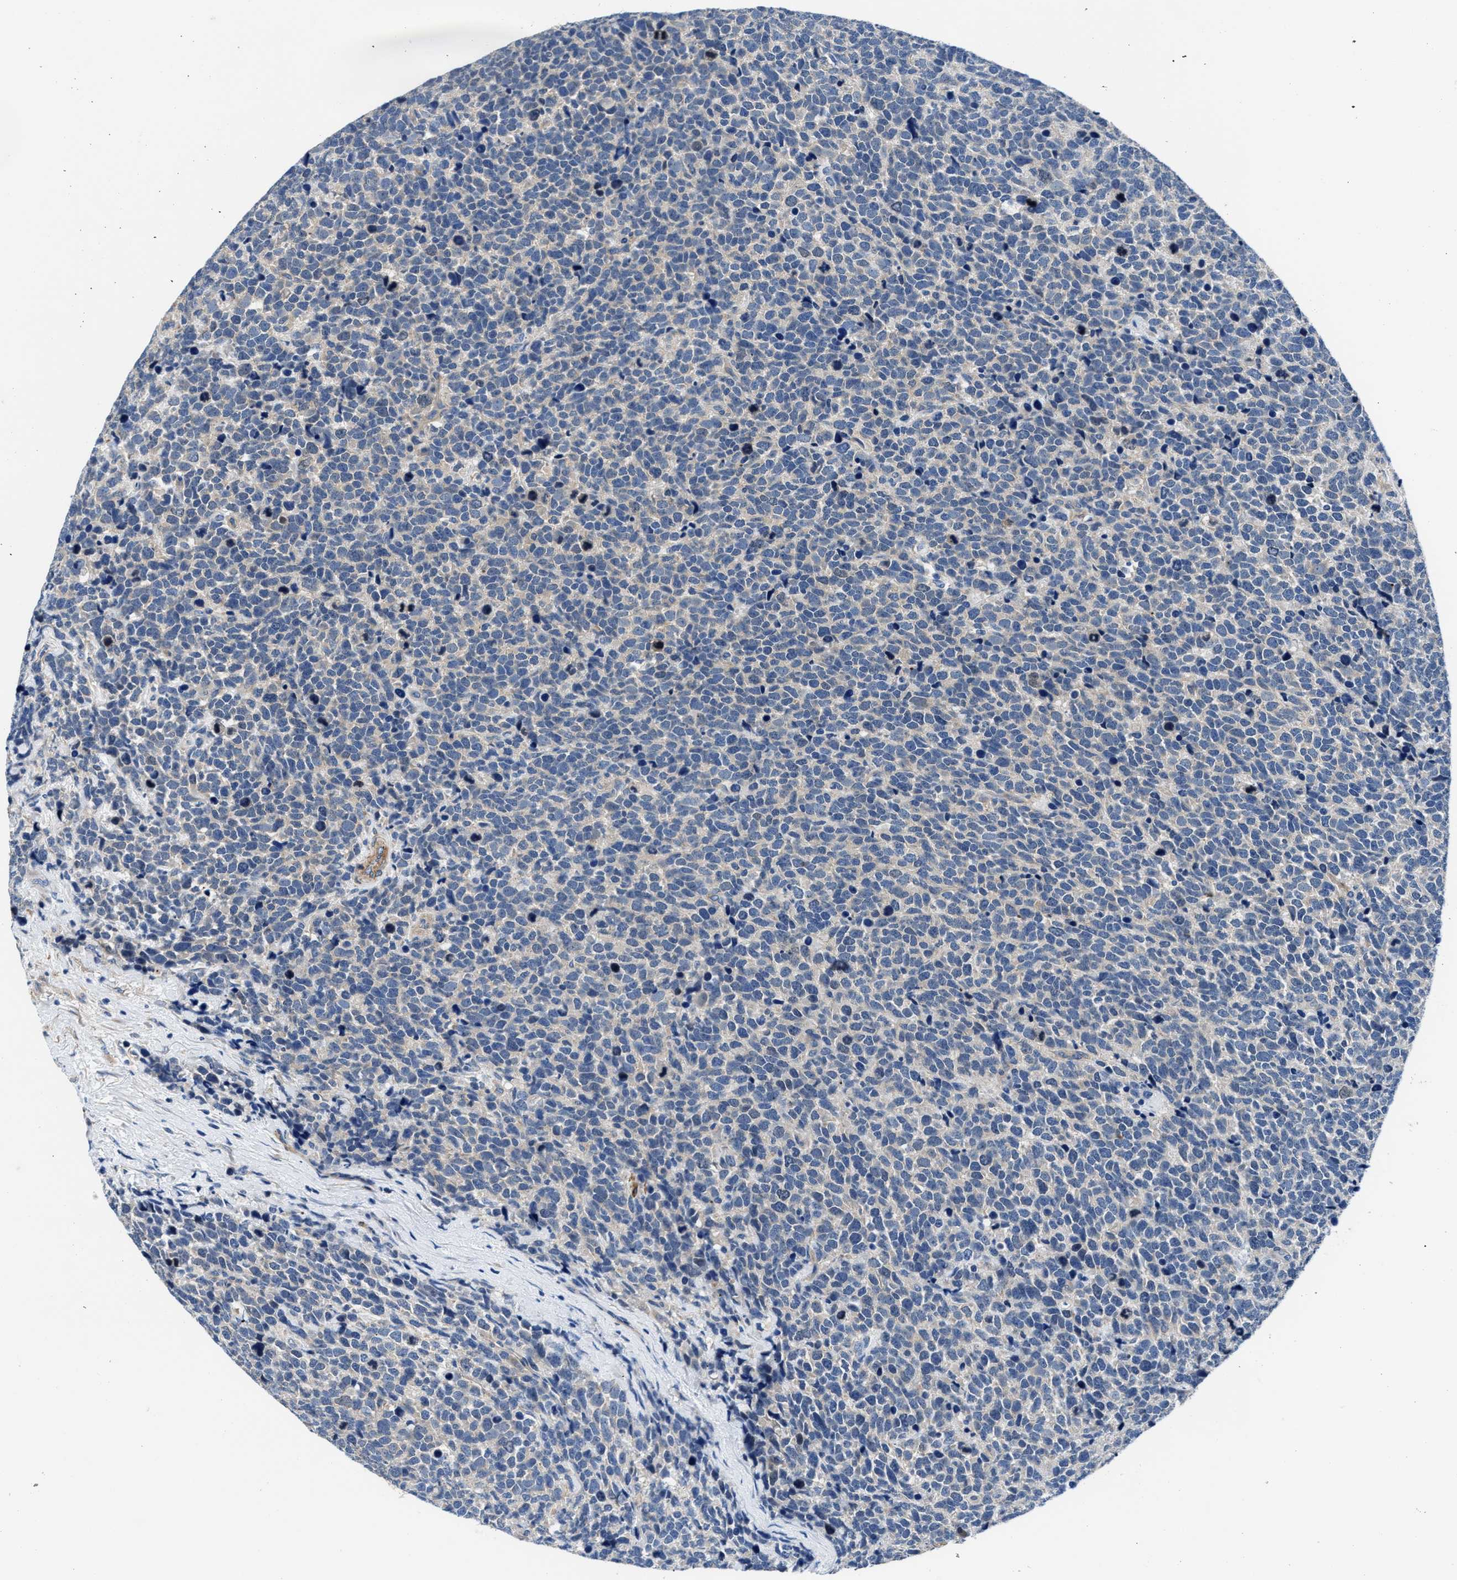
{"staining": {"intensity": "negative", "quantity": "none", "location": "none"}, "tissue": "urothelial cancer", "cell_type": "Tumor cells", "image_type": "cancer", "snomed": [{"axis": "morphology", "description": "Urothelial carcinoma, High grade"}, {"axis": "topography", "description": "Urinary bladder"}], "caption": "IHC image of neoplastic tissue: human urothelial cancer stained with DAB (3,3'-diaminobenzidine) reveals no significant protein staining in tumor cells. (DAB (3,3'-diaminobenzidine) immunohistochemistry (IHC), high magnification).", "gene": "PARG", "patient": {"sex": "female", "age": 82}}